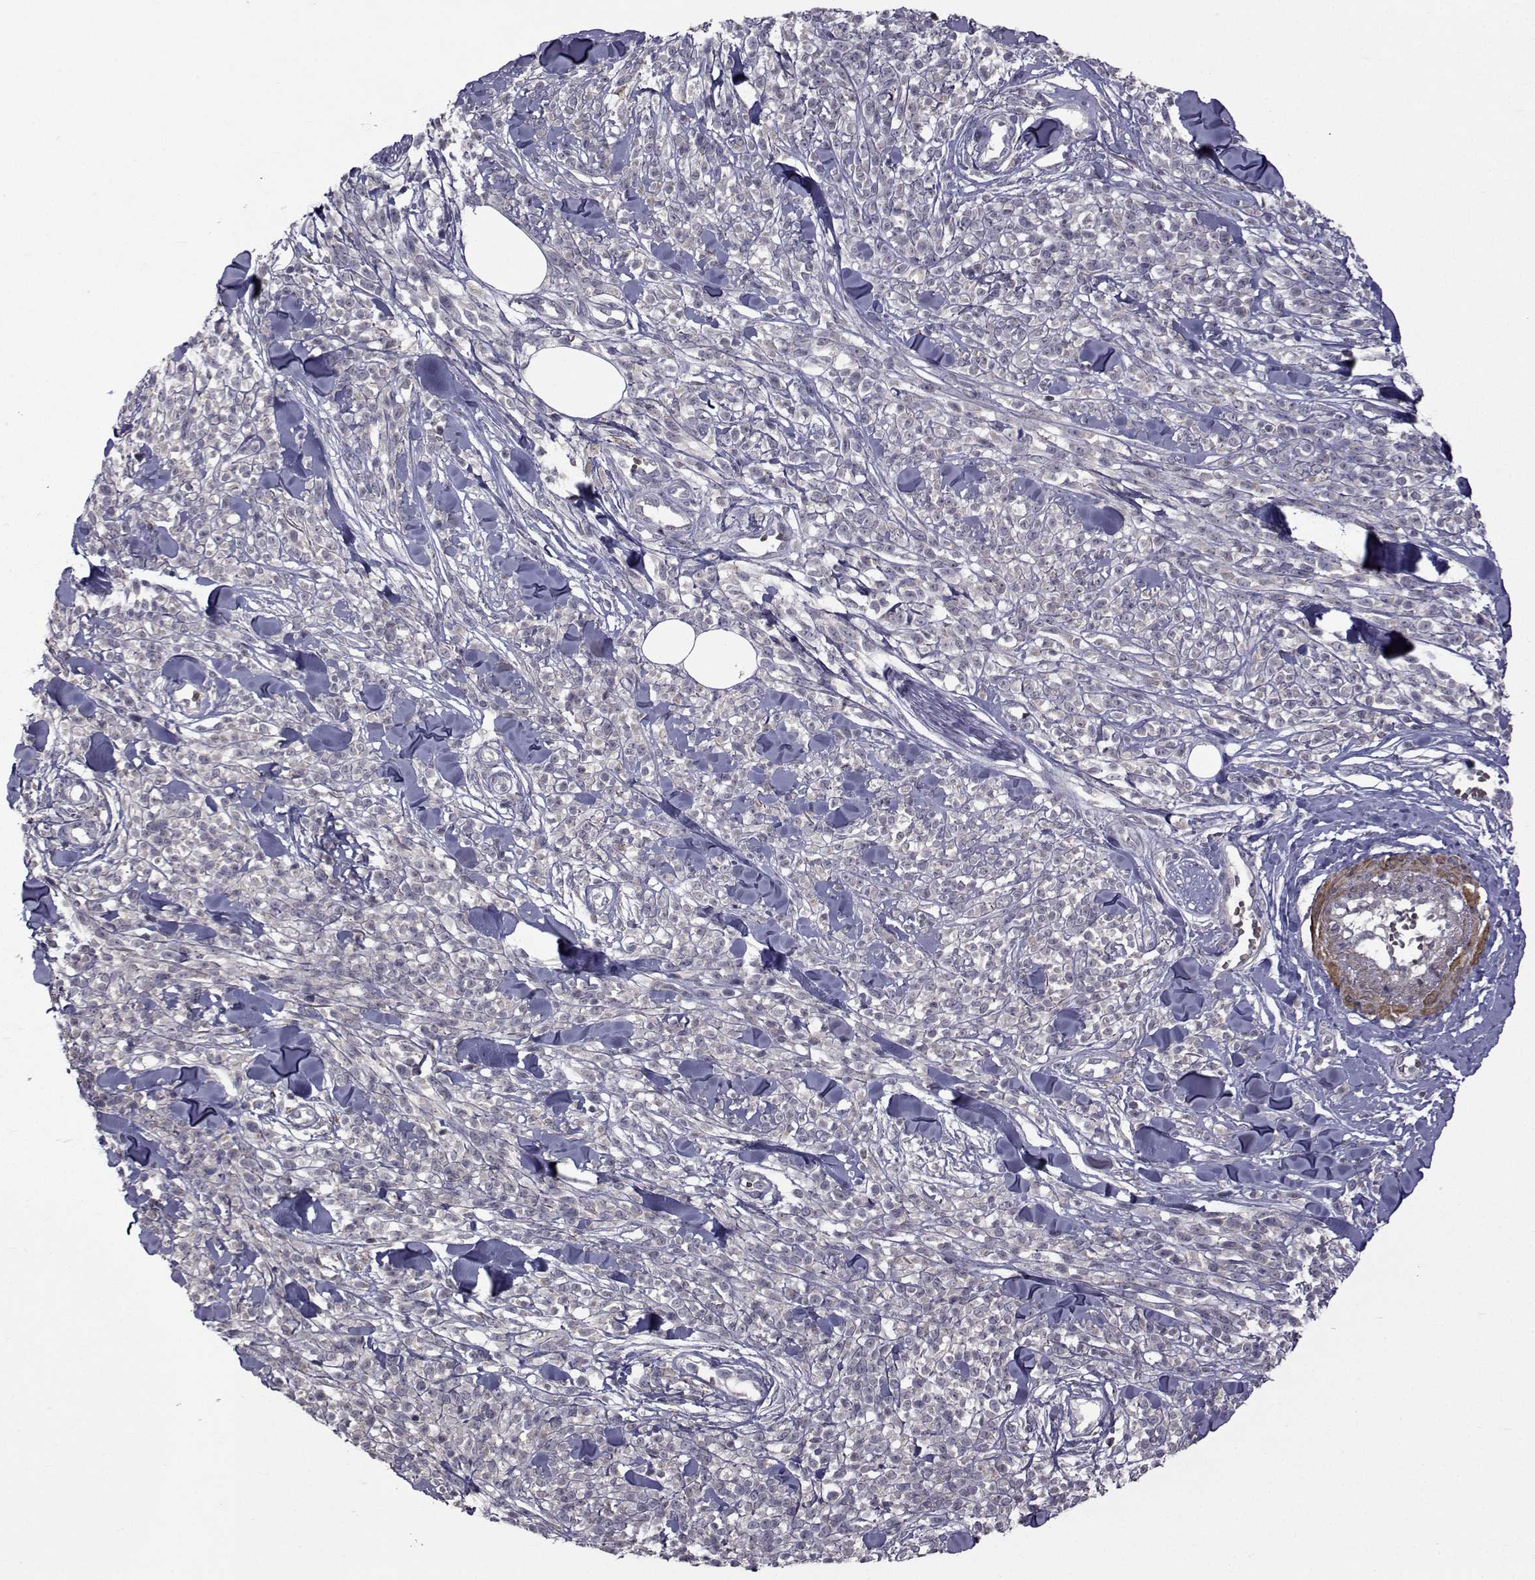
{"staining": {"intensity": "negative", "quantity": "none", "location": "none"}, "tissue": "melanoma", "cell_type": "Tumor cells", "image_type": "cancer", "snomed": [{"axis": "morphology", "description": "Malignant melanoma, NOS"}, {"axis": "topography", "description": "Skin"}, {"axis": "topography", "description": "Skin of trunk"}], "caption": "This is a image of immunohistochemistry staining of melanoma, which shows no expression in tumor cells. The staining was performed using DAB to visualize the protein expression in brown, while the nuclei were stained in blue with hematoxylin (Magnification: 20x).", "gene": "FDXR", "patient": {"sex": "male", "age": 74}}